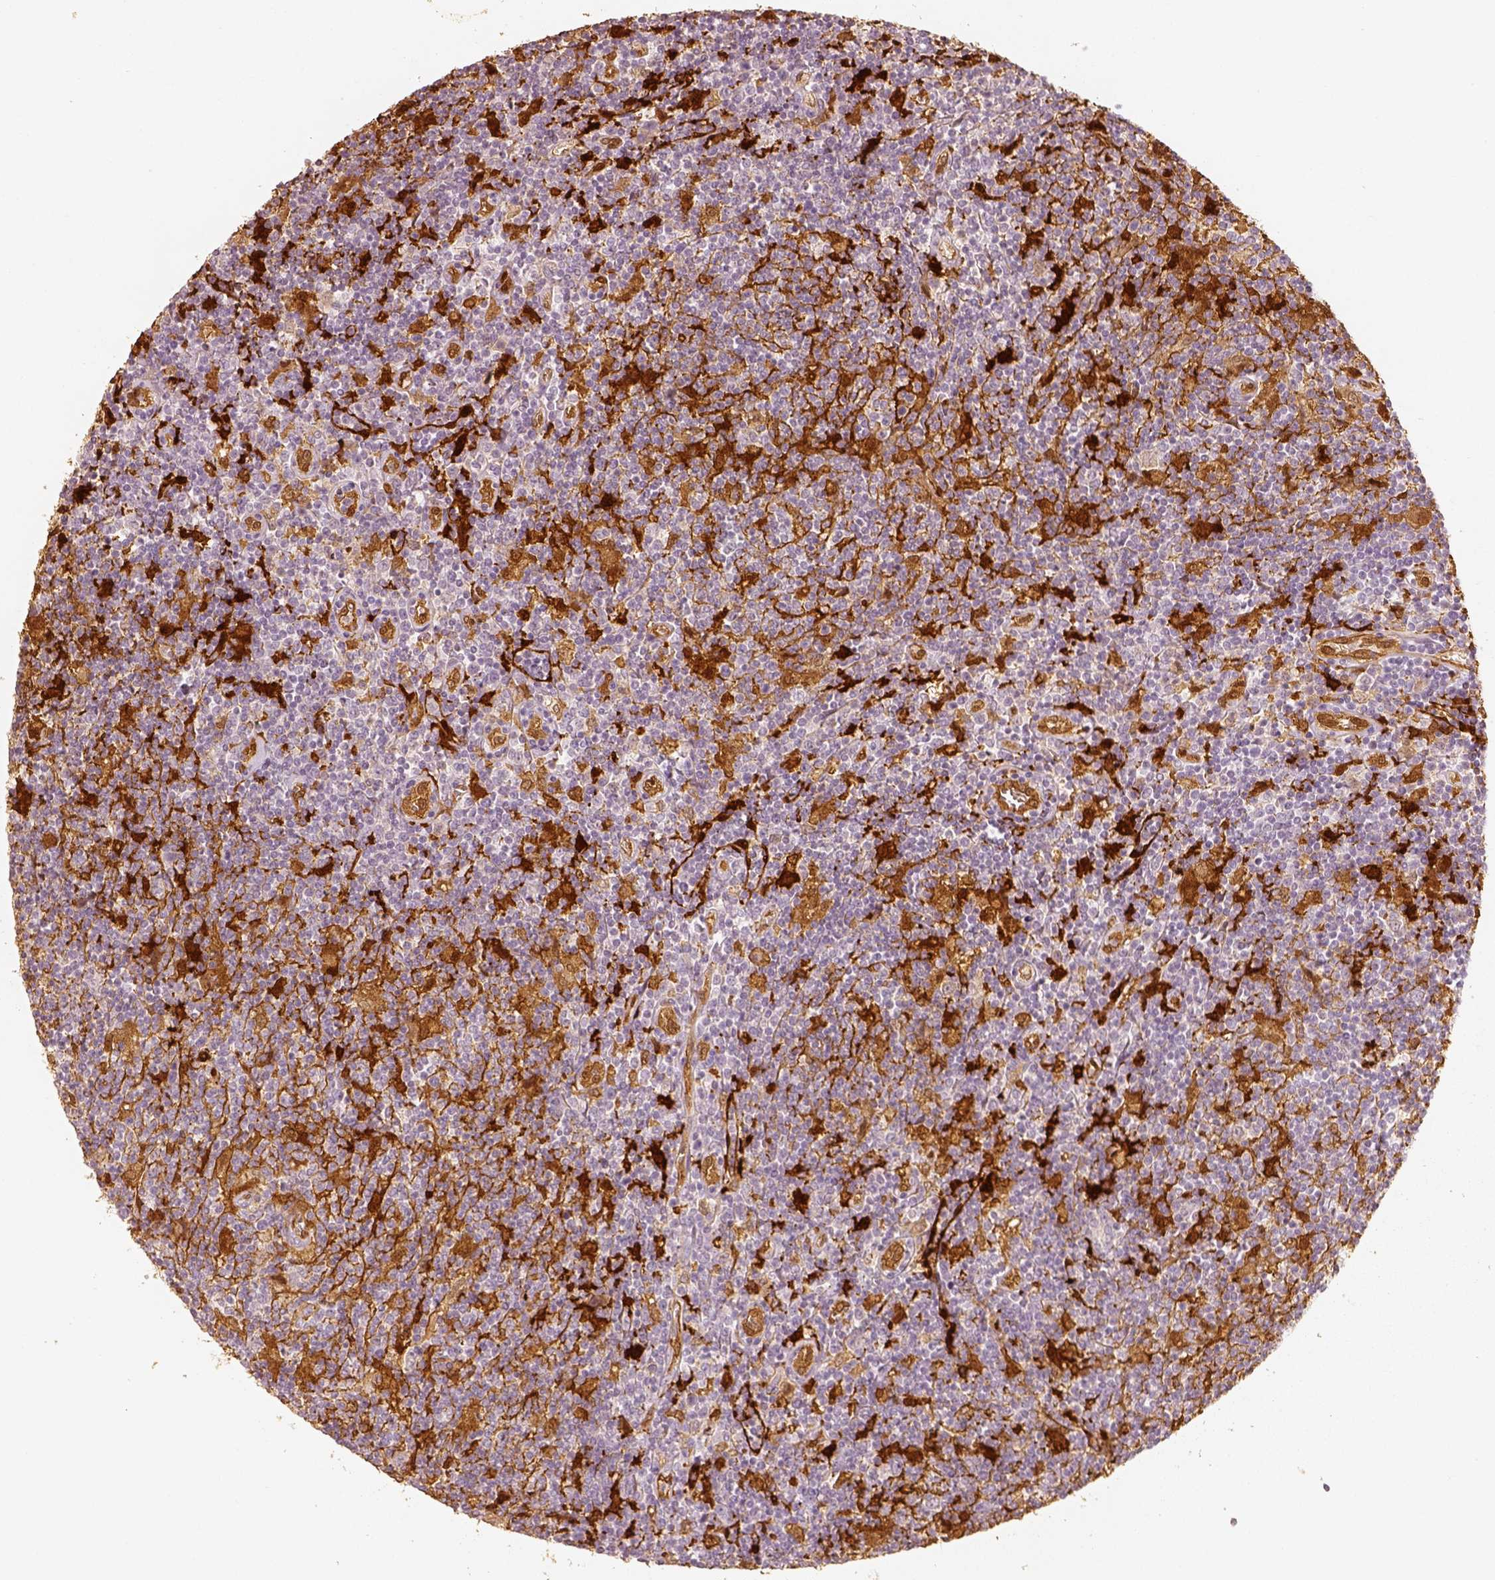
{"staining": {"intensity": "negative", "quantity": "none", "location": "none"}, "tissue": "lymphoma", "cell_type": "Tumor cells", "image_type": "cancer", "snomed": [{"axis": "morphology", "description": "Hodgkin's disease, NOS"}, {"axis": "topography", "description": "Lymph node"}], "caption": "This is an immunohistochemistry photomicrograph of human Hodgkin's disease. There is no staining in tumor cells.", "gene": "FSCN1", "patient": {"sex": "male", "age": 40}}